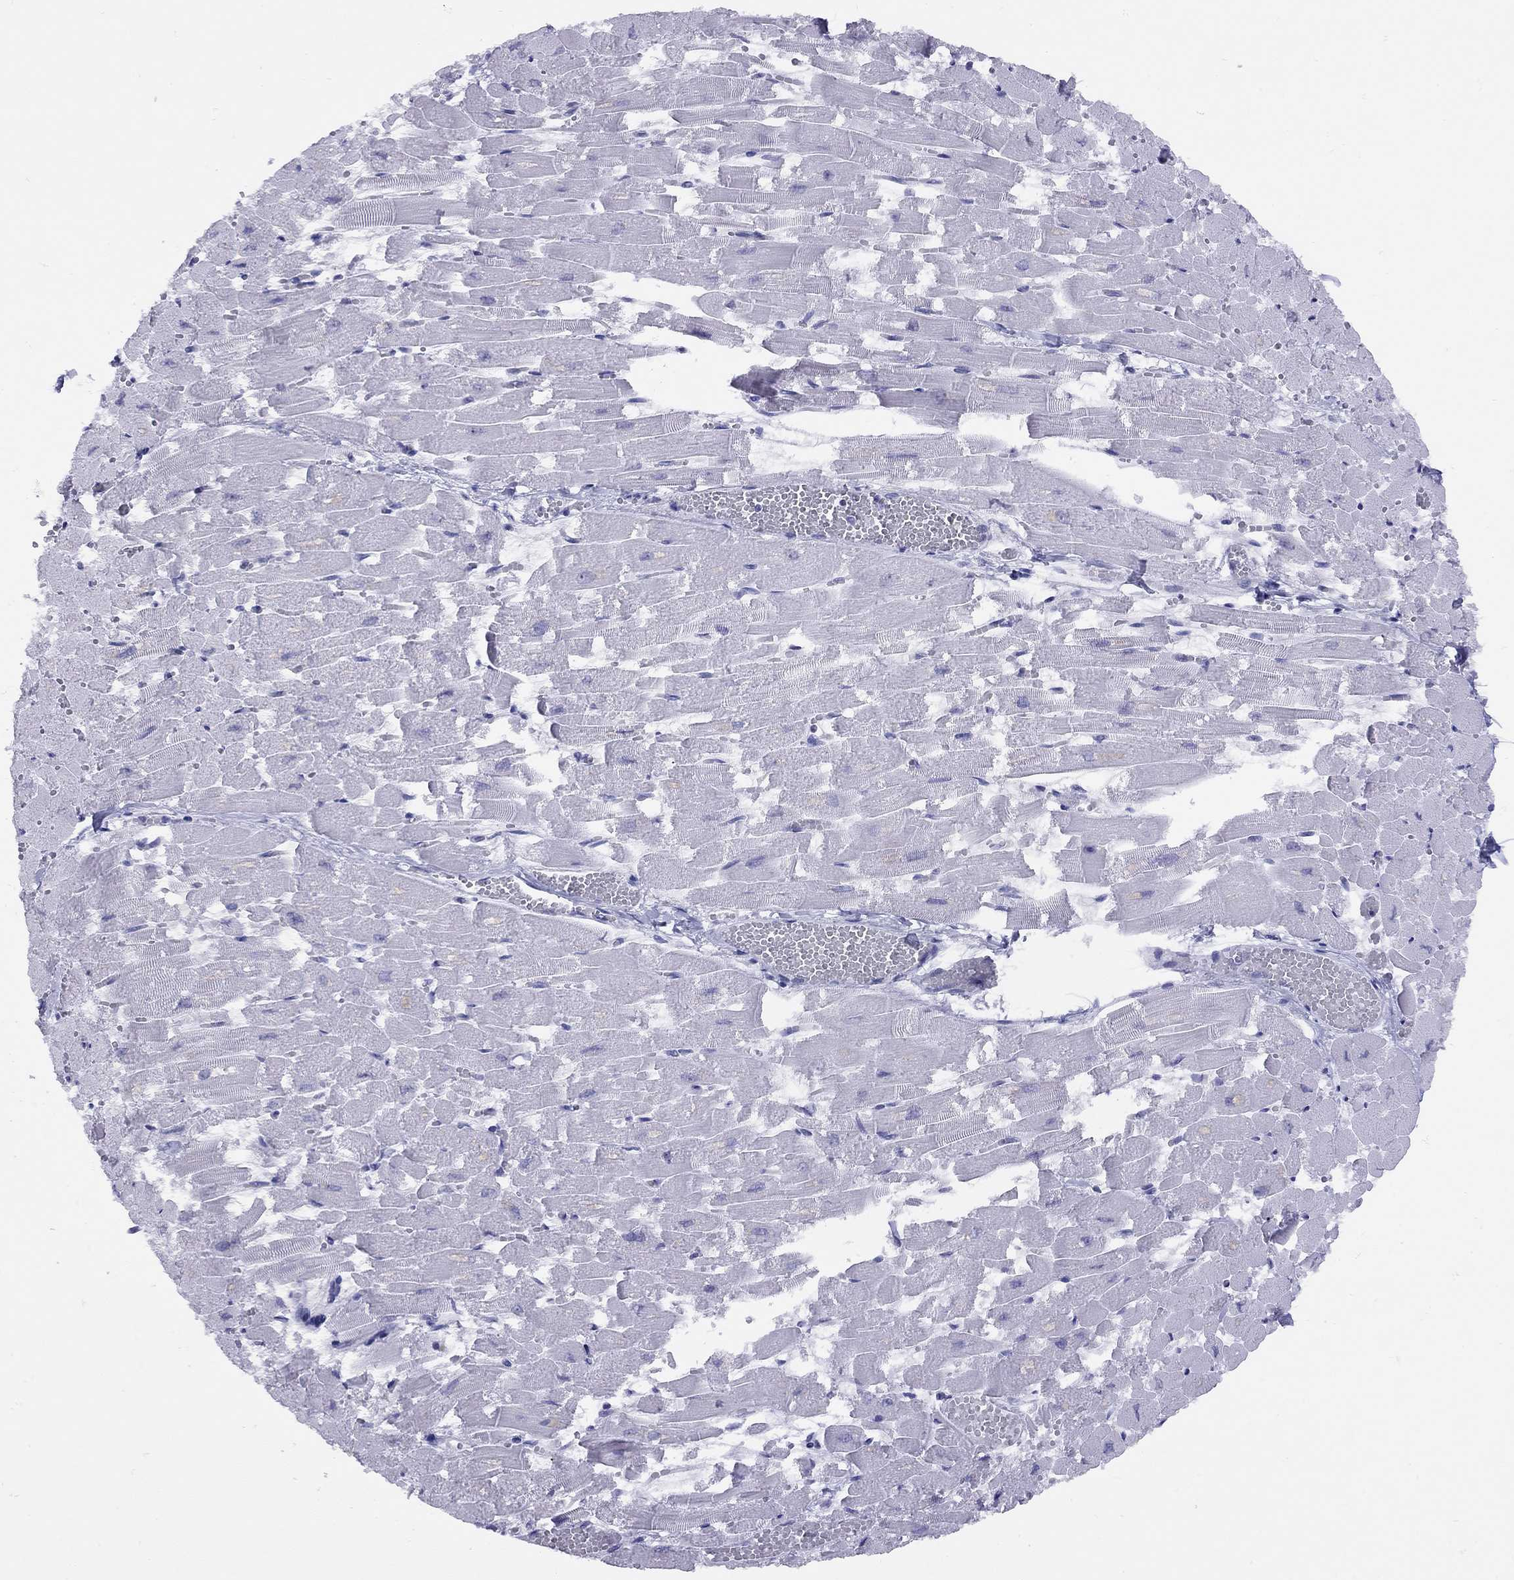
{"staining": {"intensity": "negative", "quantity": "none", "location": "none"}, "tissue": "heart muscle", "cell_type": "Cardiomyocytes", "image_type": "normal", "snomed": [{"axis": "morphology", "description": "Normal tissue, NOS"}, {"axis": "topography", "description": "Heart"}], "caption": "DAB immunohistochemical staining of benign human heart muscle exhibits no significant expression in cardiomyocytes.", "gene": "LYAR", "patient": {"sex": "female", "age": 52}}